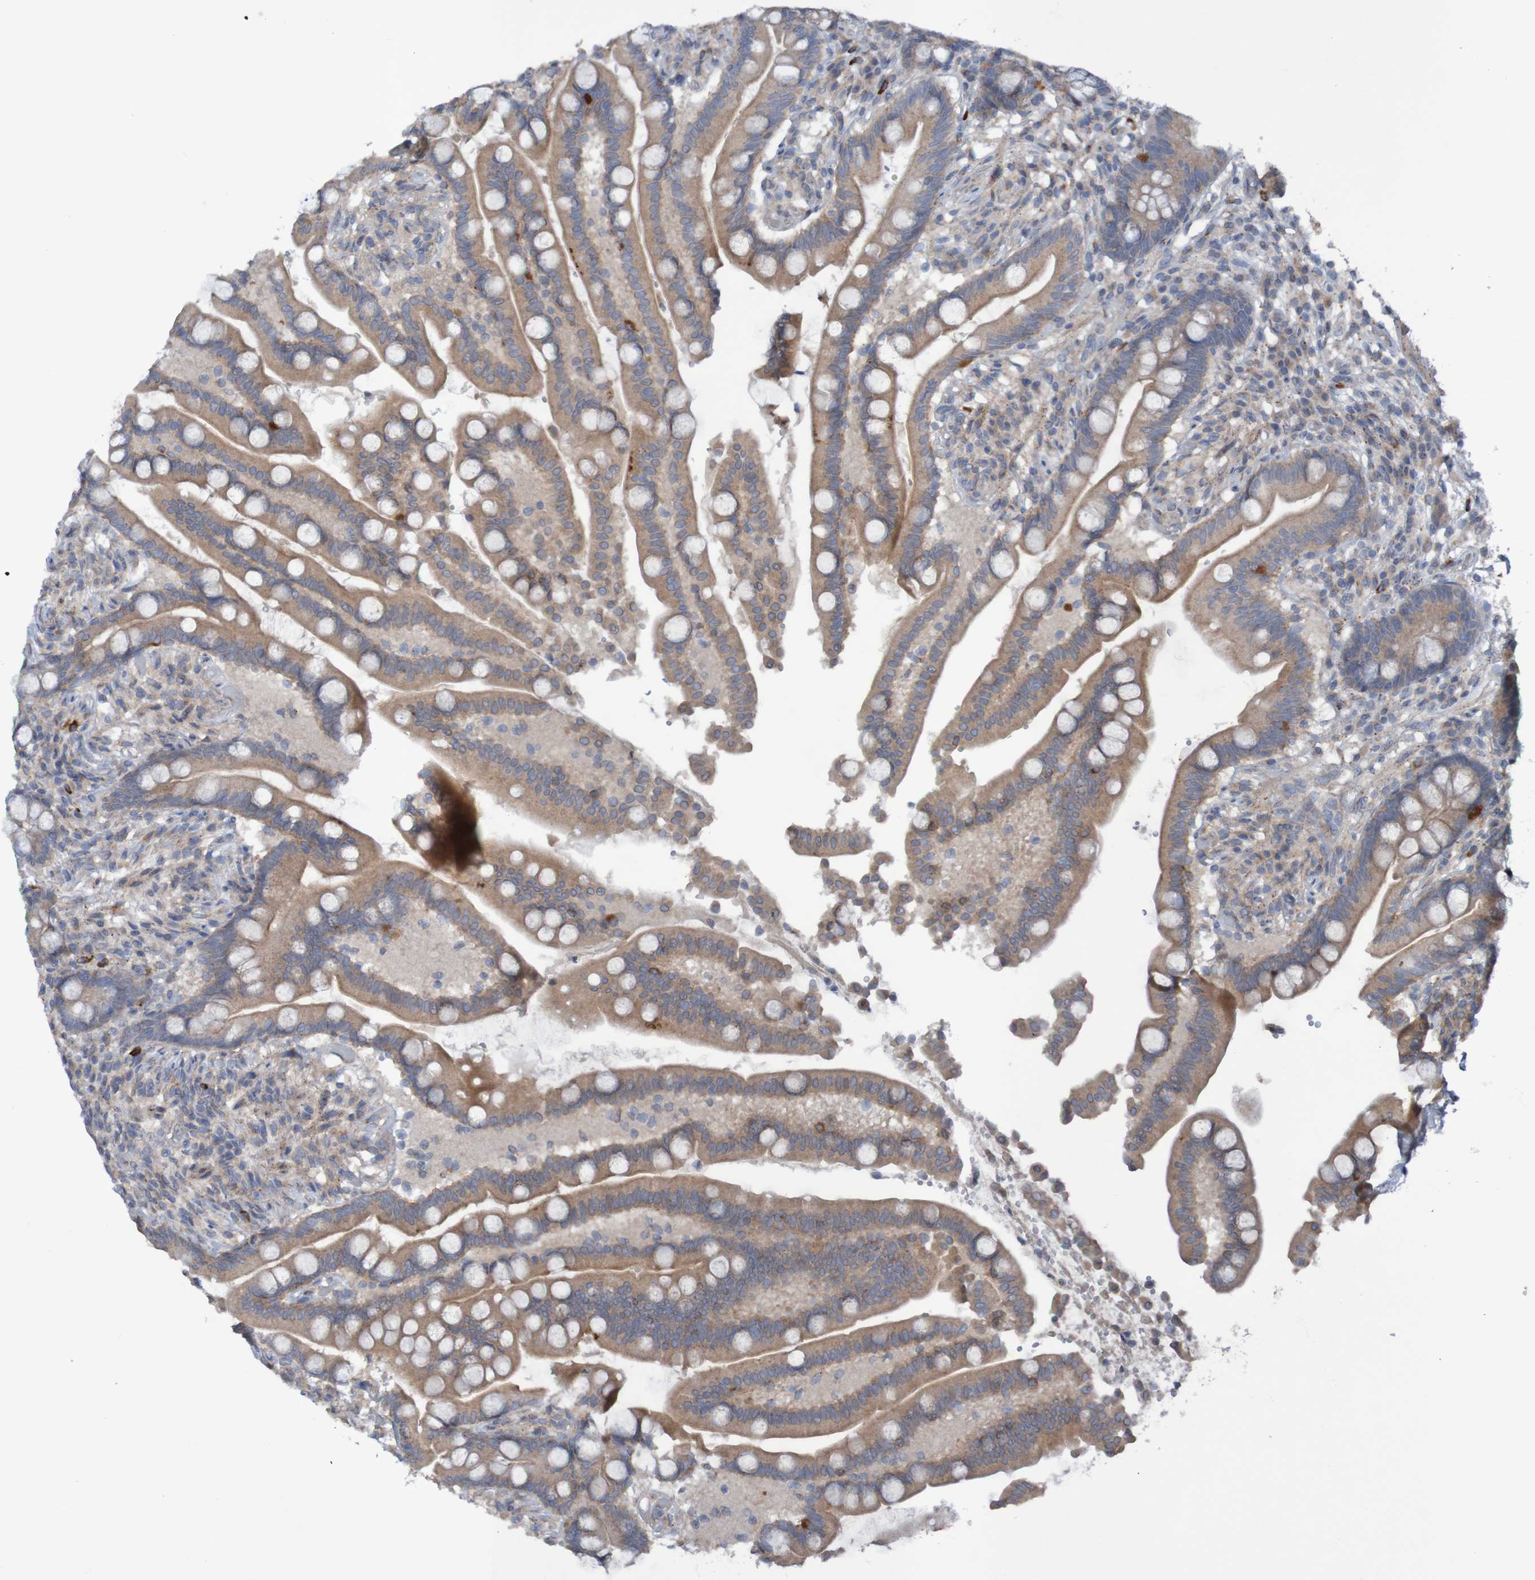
{"staining": {"intensity": "moderate", "quantity": ">75%", "location": "cytoplasmic/membranous"}, "tissue": "colon", "cell_type": "Endothelial cells", "image_type": "normal", "snomed": [{"axis": "morphology", "description": "Normal tissue, NOS"}, {"axis": "topography", "description": "Colon"}], "caption": "Immunohistochemistry (IHC) histopathology image of normal colon: colon stained using immunohistochemistry demonstrates medium levels of moderate protein expression localized specifically in the cytoplasmic/membranous of endothelial cells, appearing as a cytoplasmic/membranous brown color.", "gene": "ANGPT4", "patient": {"sex": "male", "age": 73}}